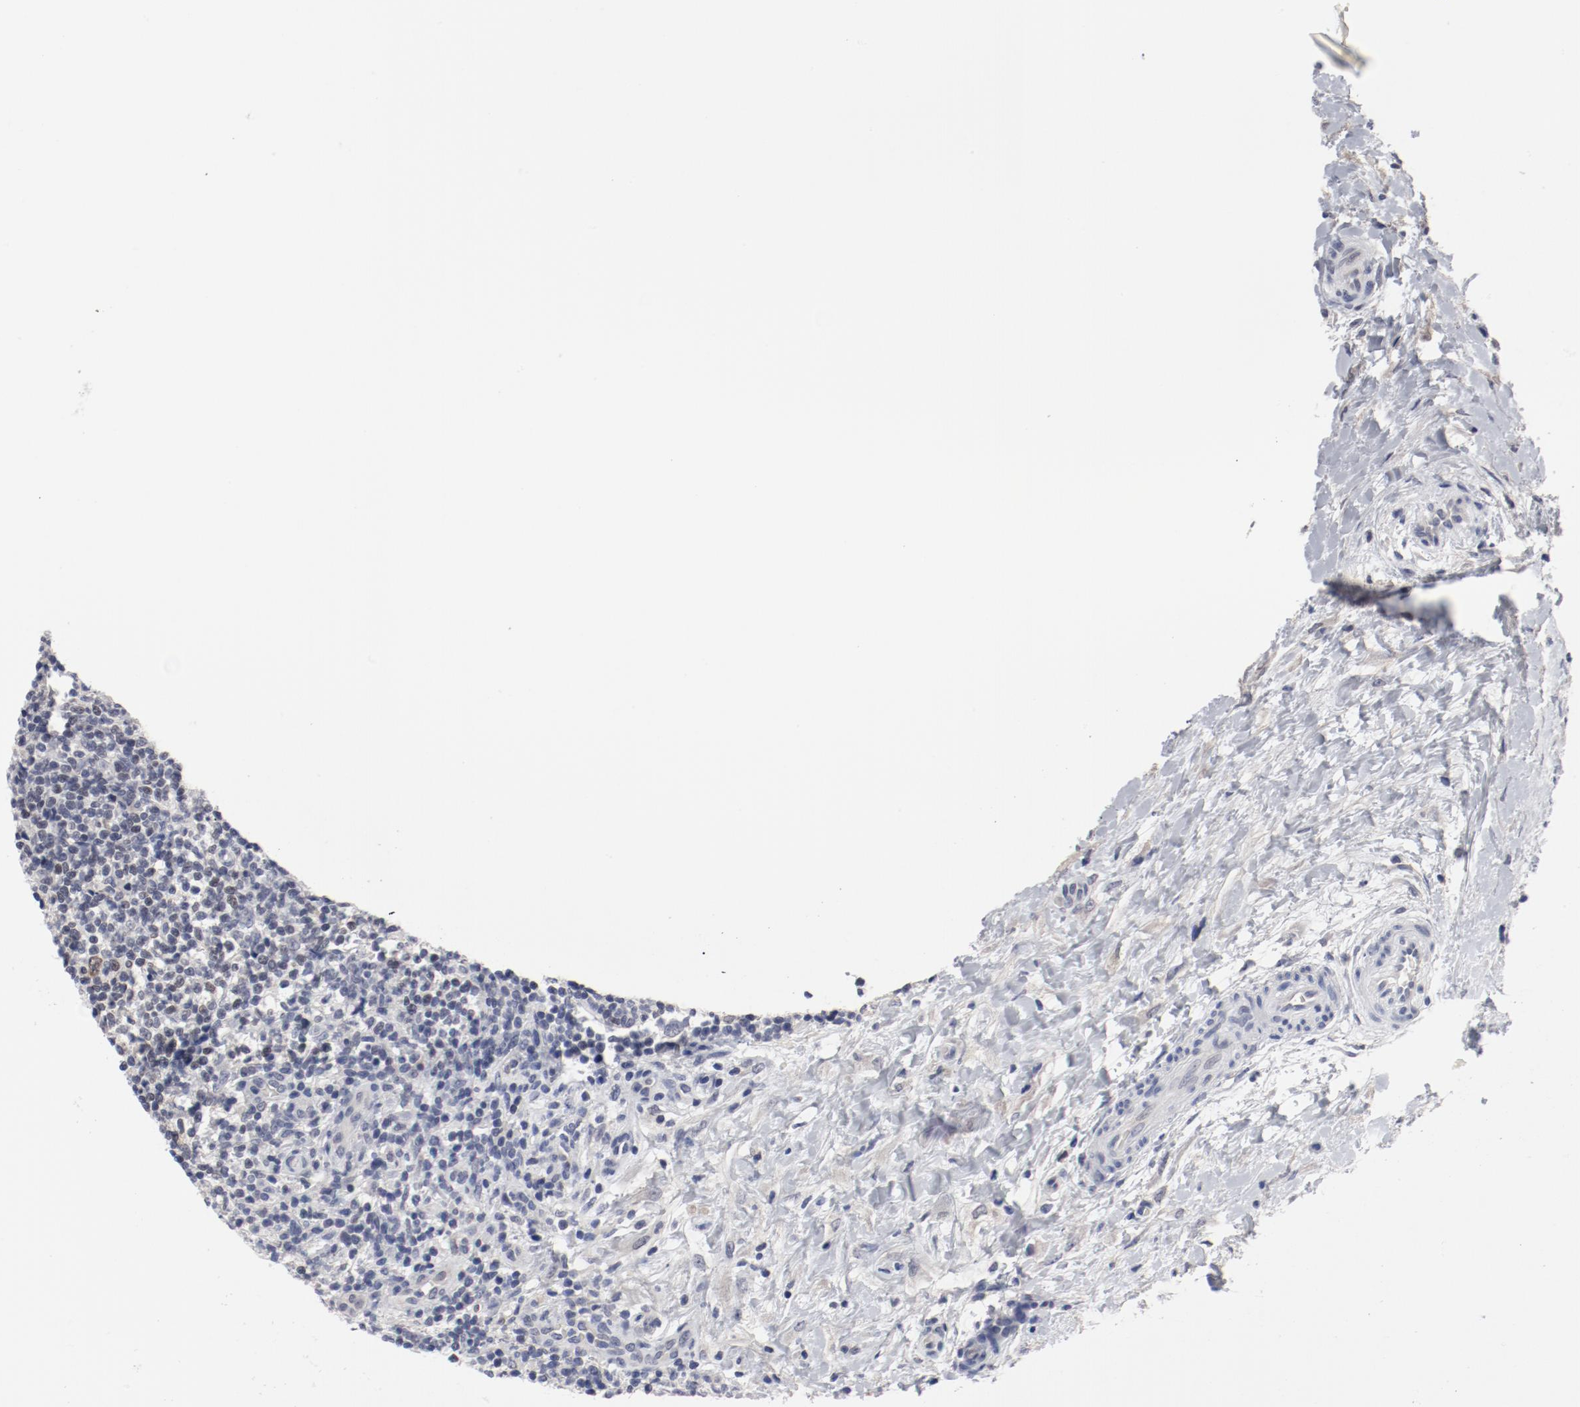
{"staining": {"intensity": "negative", "quantity": "none", "location": "none"}, "tissue": "lymphoma", "cell_type": "Tumor cells", "image_type": "cancer", "snomed": [{"axis": "morphology", "description": "Malignant lymphoma, non-Hodgkin's type, Low grade"}, {"axis": "topography", "description": "Lymph node"}], "caption": "Tumor cells are negative for protein expression in human malignant lymphoma, non-Hodgkin's type (low-grade).", "gene": "ANKLE2", "patient": {"sex": "female", "age": 76}}